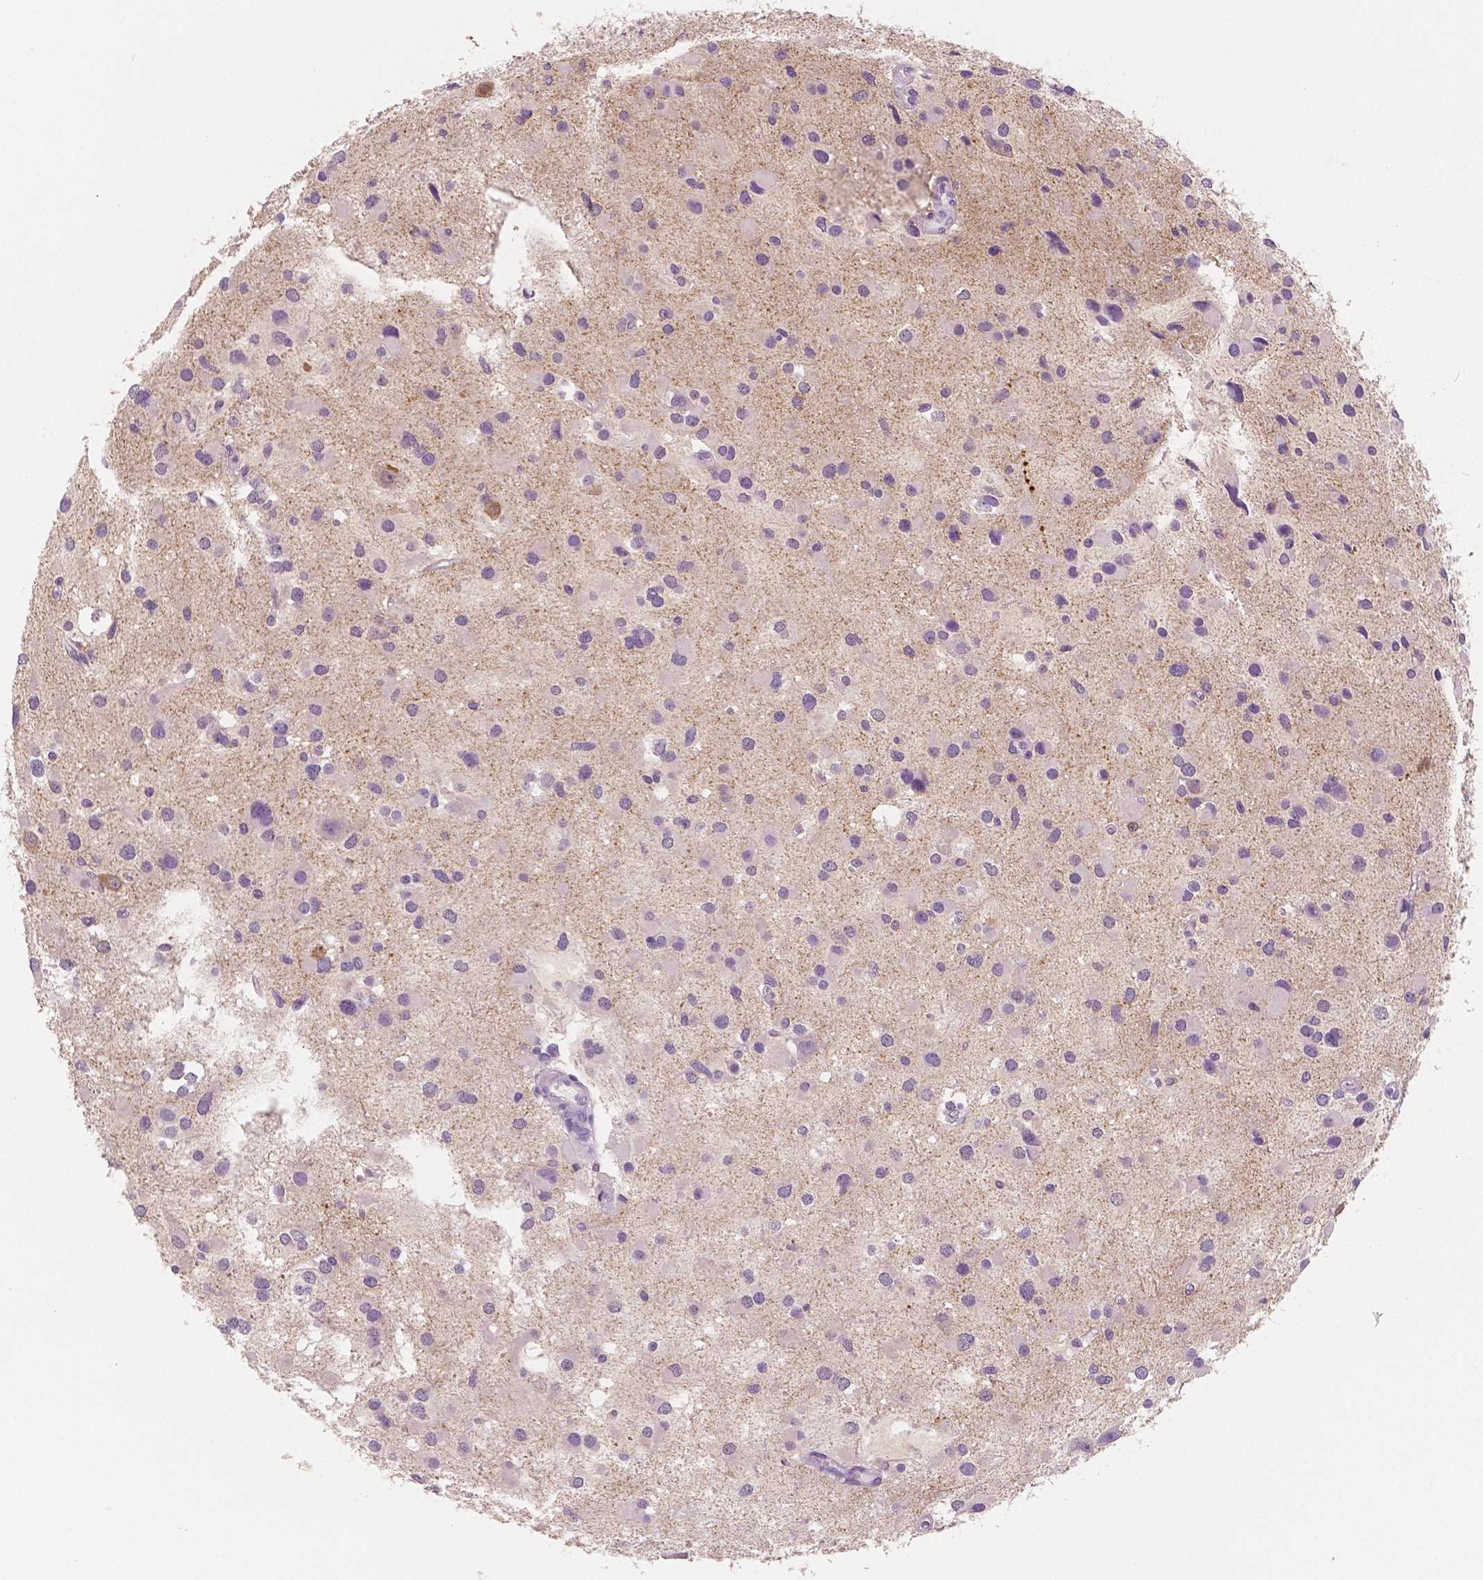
{"staining": {"intensity": "negative", "quantity": "none", "location": "none"}, "tissue": "glioma", "cell_type": "Tumor cells", "image_type": "cancer", "snomed": [{"axis": "morphology", "description": "Glioma, malignant, Low grade"}, {"axis": "topography", "description": "Brain"}], "caption": "The IHC photomicrograph has no significant expression in tumor cells of glioma tissue.", "gene": "NECAB2", "patient": {"sex": "female", "age": 32}}